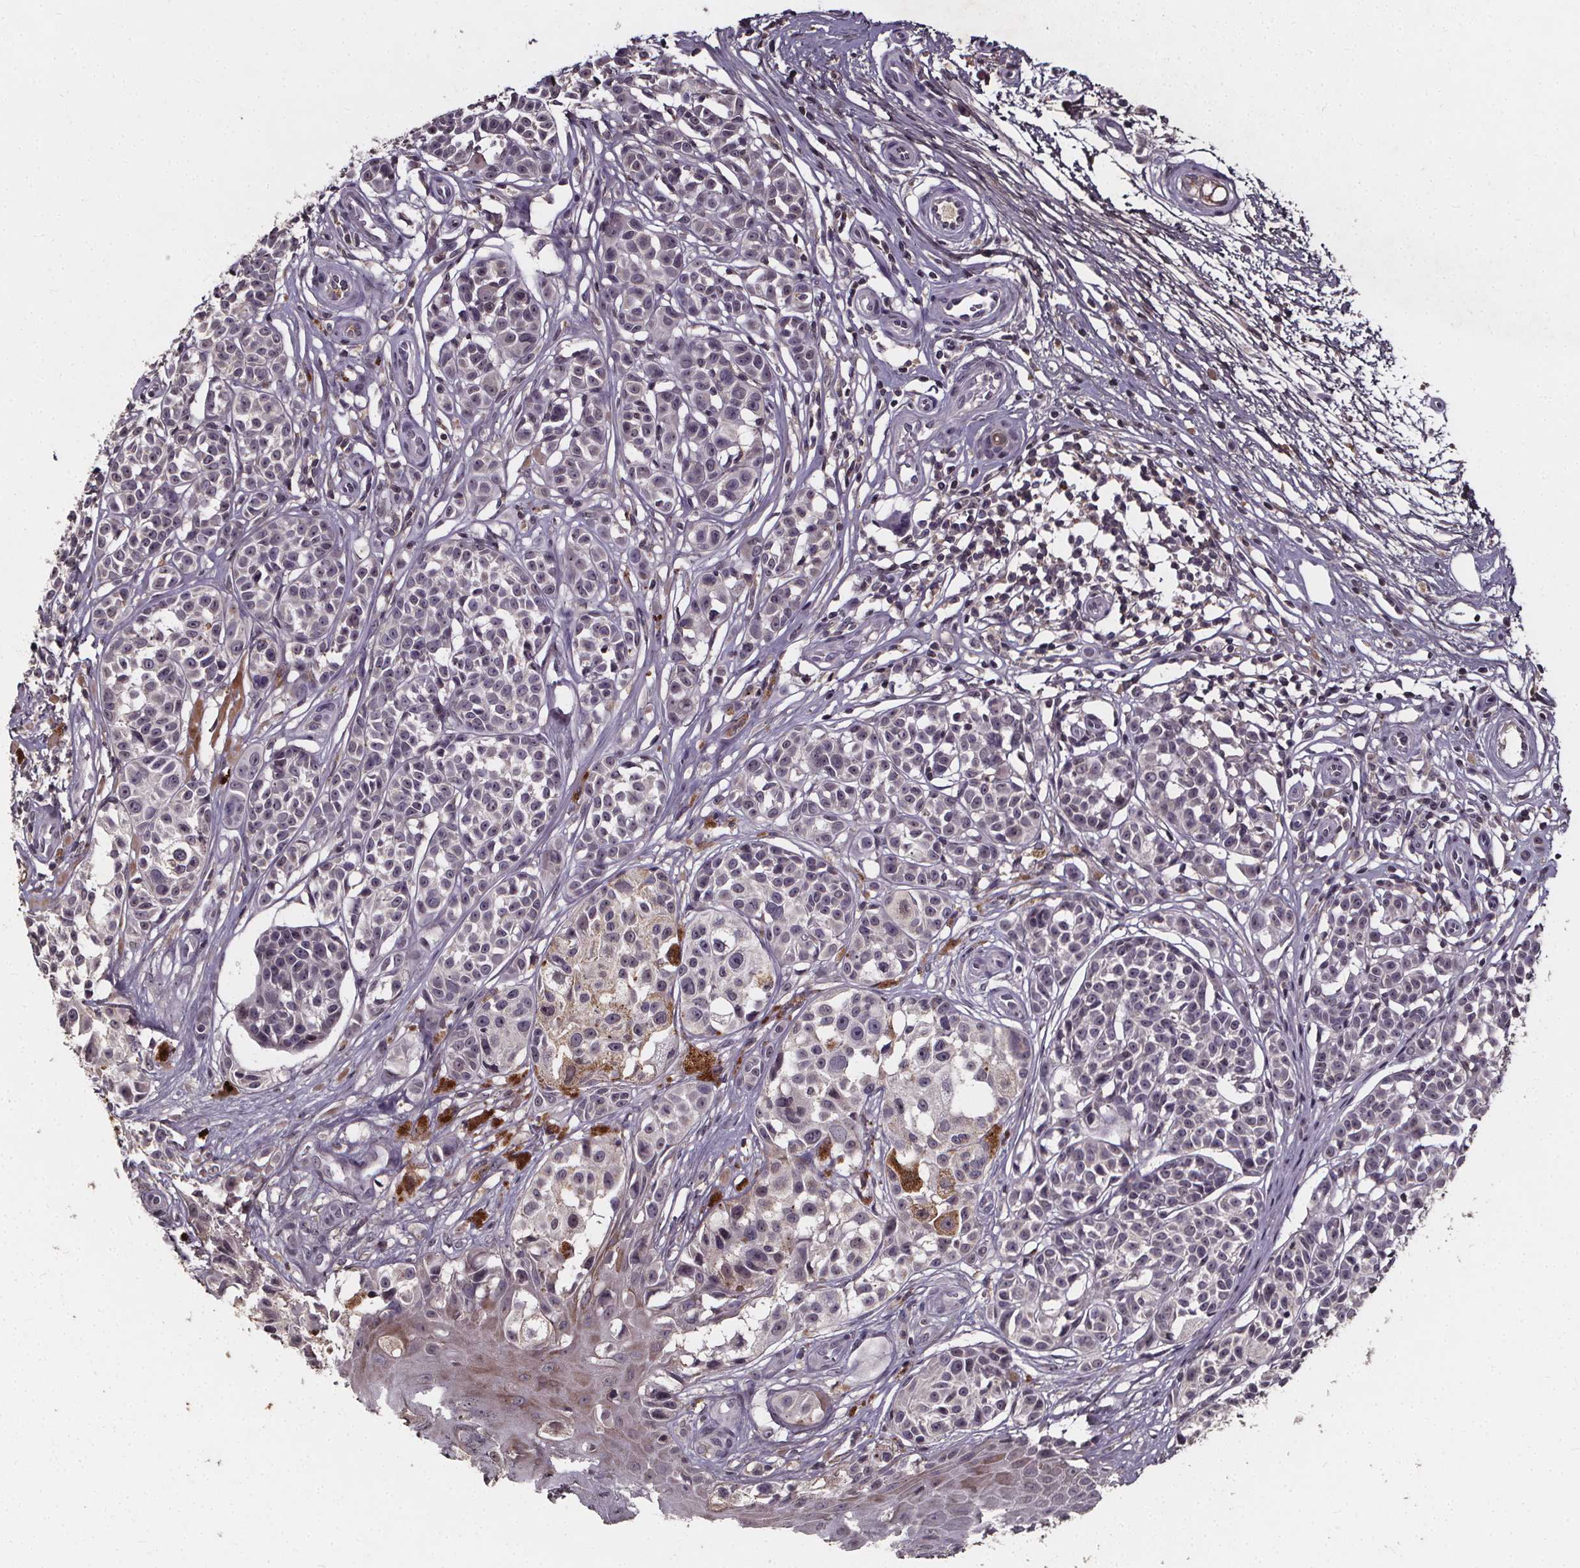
{"staining": {"intensity": "negative", "quantity": "none", "location": "none"}, "tissue": "melanoma", "cell_type": "Tumor cells", "image_type": "cancer", "snomed": [{"axis": "morphology", "description": "Malignant melanoma, NOS"}, {"axis": "topography", "description": "Skin"}], "caption": "Immunohistochemistry photomicrograph of neoplastic tissue: human malignant melanoma stained with DAB shows no significant protein staining in tumor cells.", "gene": "SPAG8", "patient": {"sex": "female", "age": 90}}